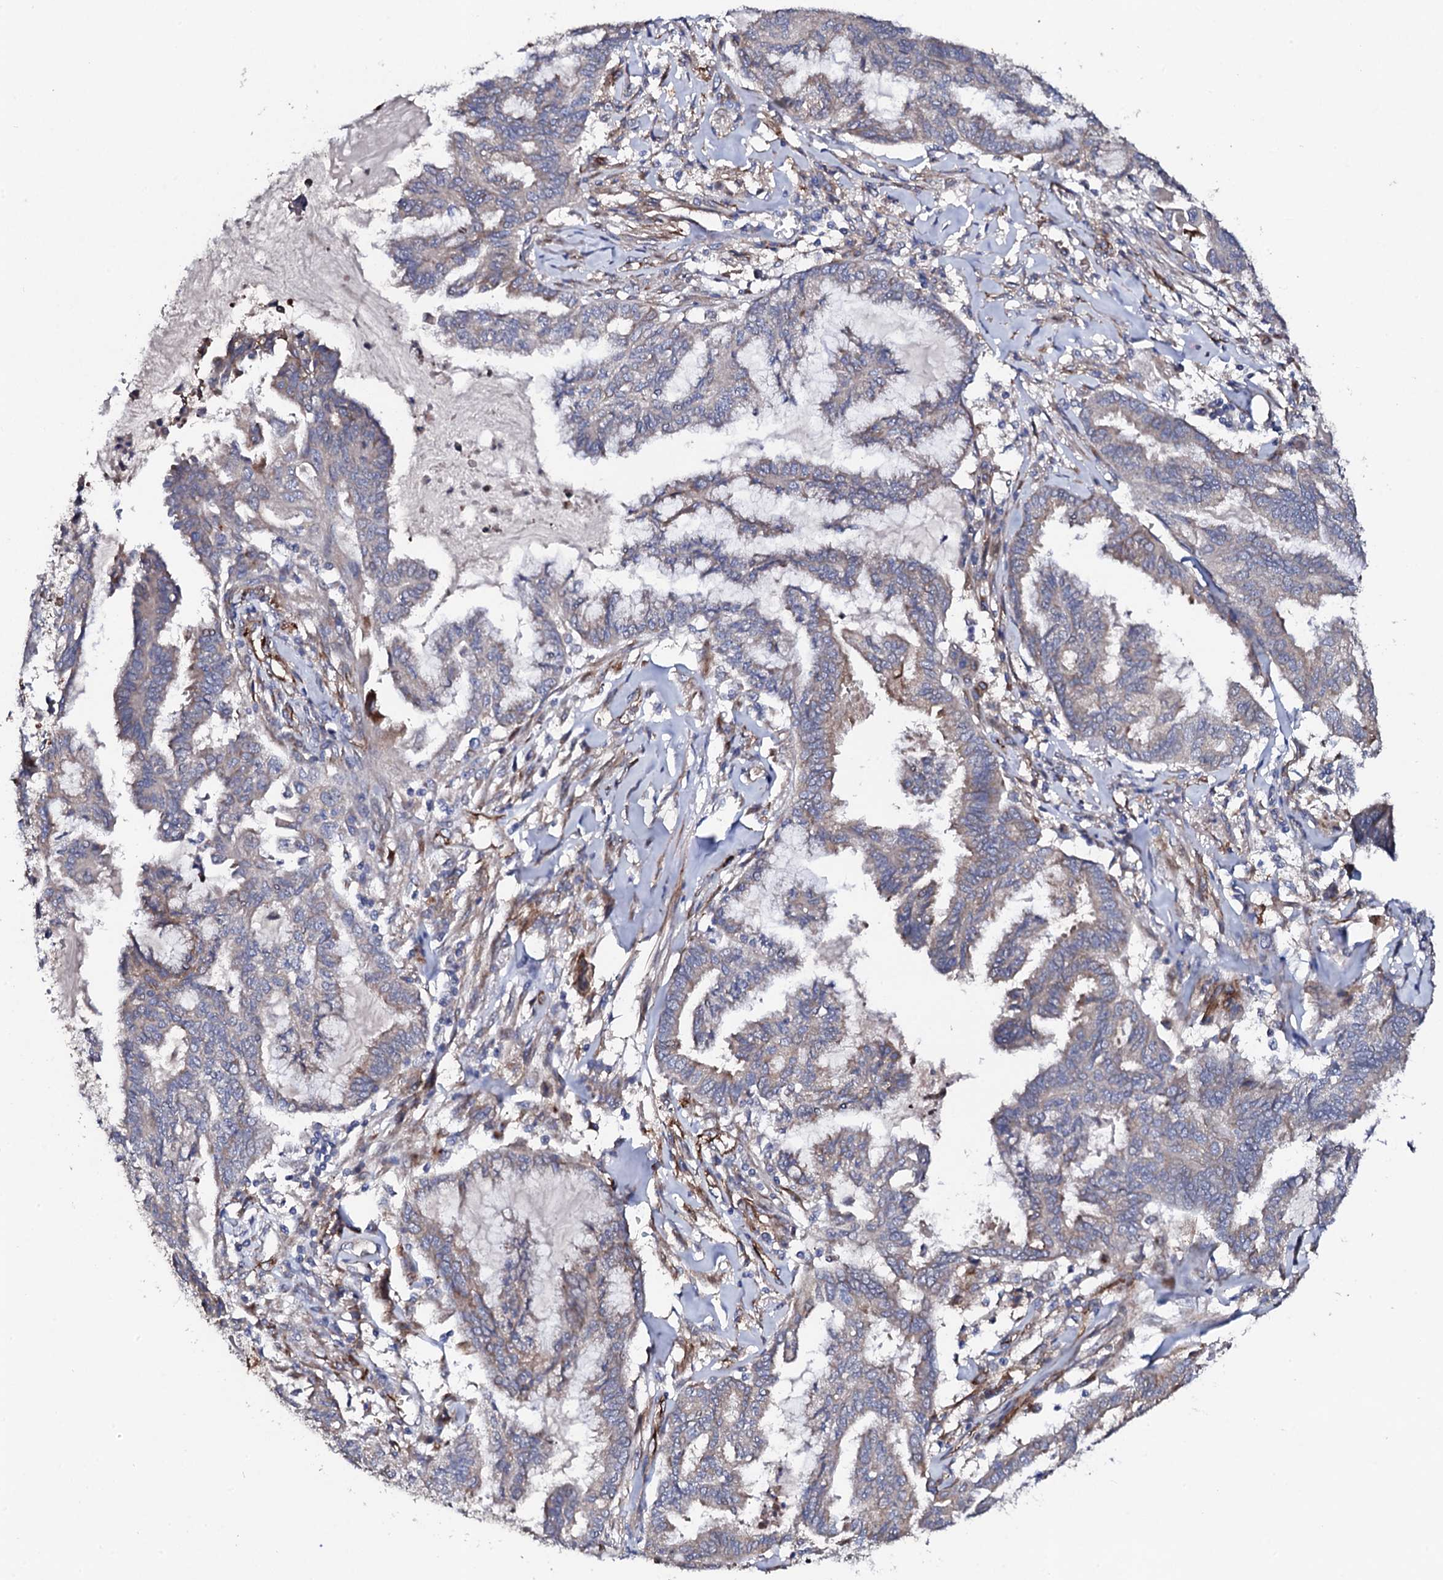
{"staining": {"intensity": "weak", "quantity": "<25%", "location": "cytoplasmic/membranous"}, "tissue": "endometrial cancer", "cell_type": "Tumor cells", "image_type": "cancer", "snomed": [{"axis": "morphology", "description": "Adenocarcinoma, NOS"}, {"axis": "topography", "description": "Endometrium"}], "caption": "Tumor cells show no significant protein staining in endometrial adenocarcinoma.", "gene": "DBX1", "patient": {"sex": "female", "age": 86}}